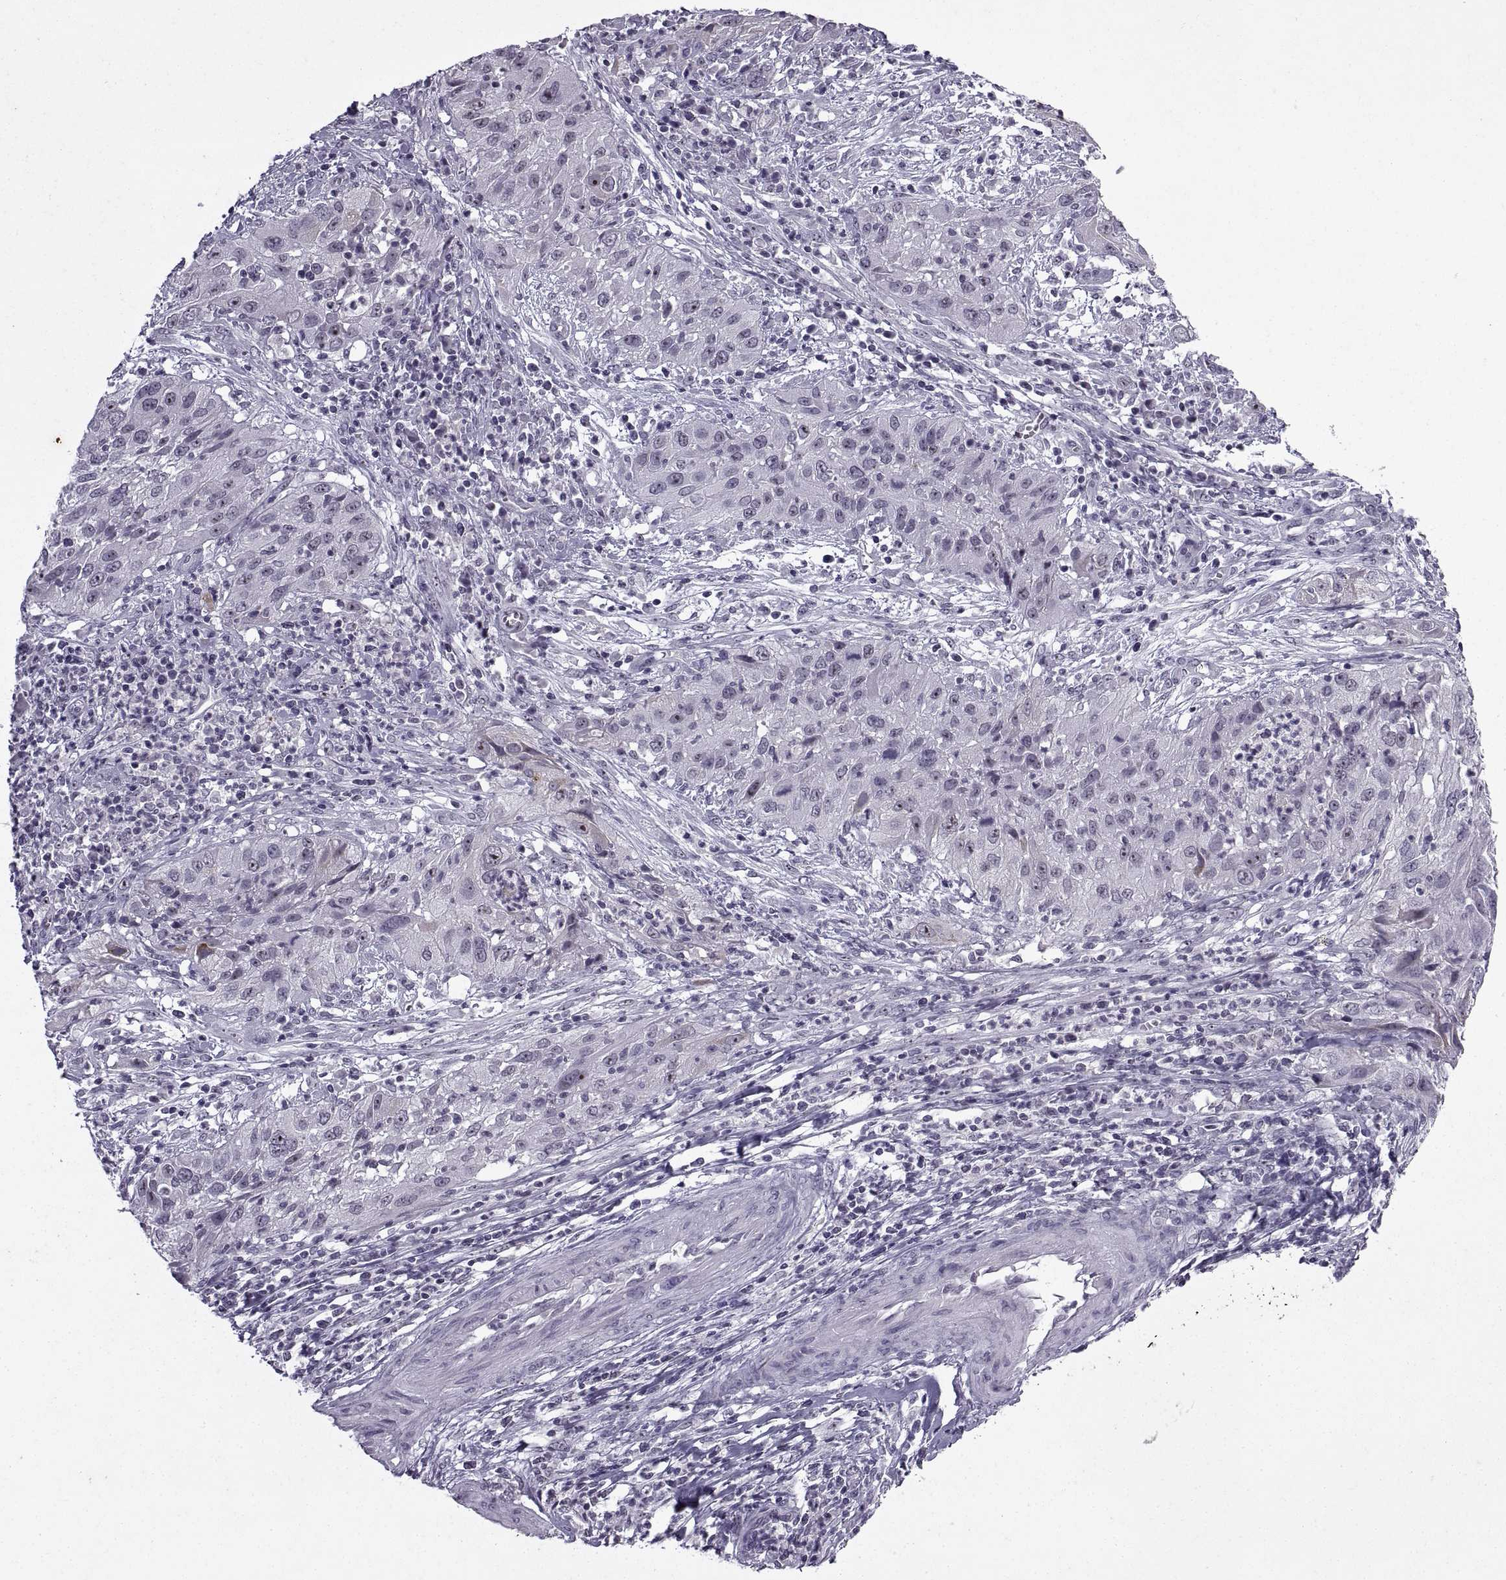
{"staining": {"intensity": "strong", "quantity": "<25%", "location": "nuclear"}, "tissue": "cervical cancer", "cell_type": "Tumor cells", "image_type": "cancer", "snomed": [{"axis": "morphology", "description": "Squamous cell carcinoma, NOS"}, {"axis": "topography", "description": "Cervix"}], "caption": "Cervical cancer (squamous cell carcinoma) stained with a brown dye demonstrates strong nuclear positive staining in approximately <25% of tumor cells.", "gene": "SINHCAF", "patient": {"sex": "female", "age": 32}}